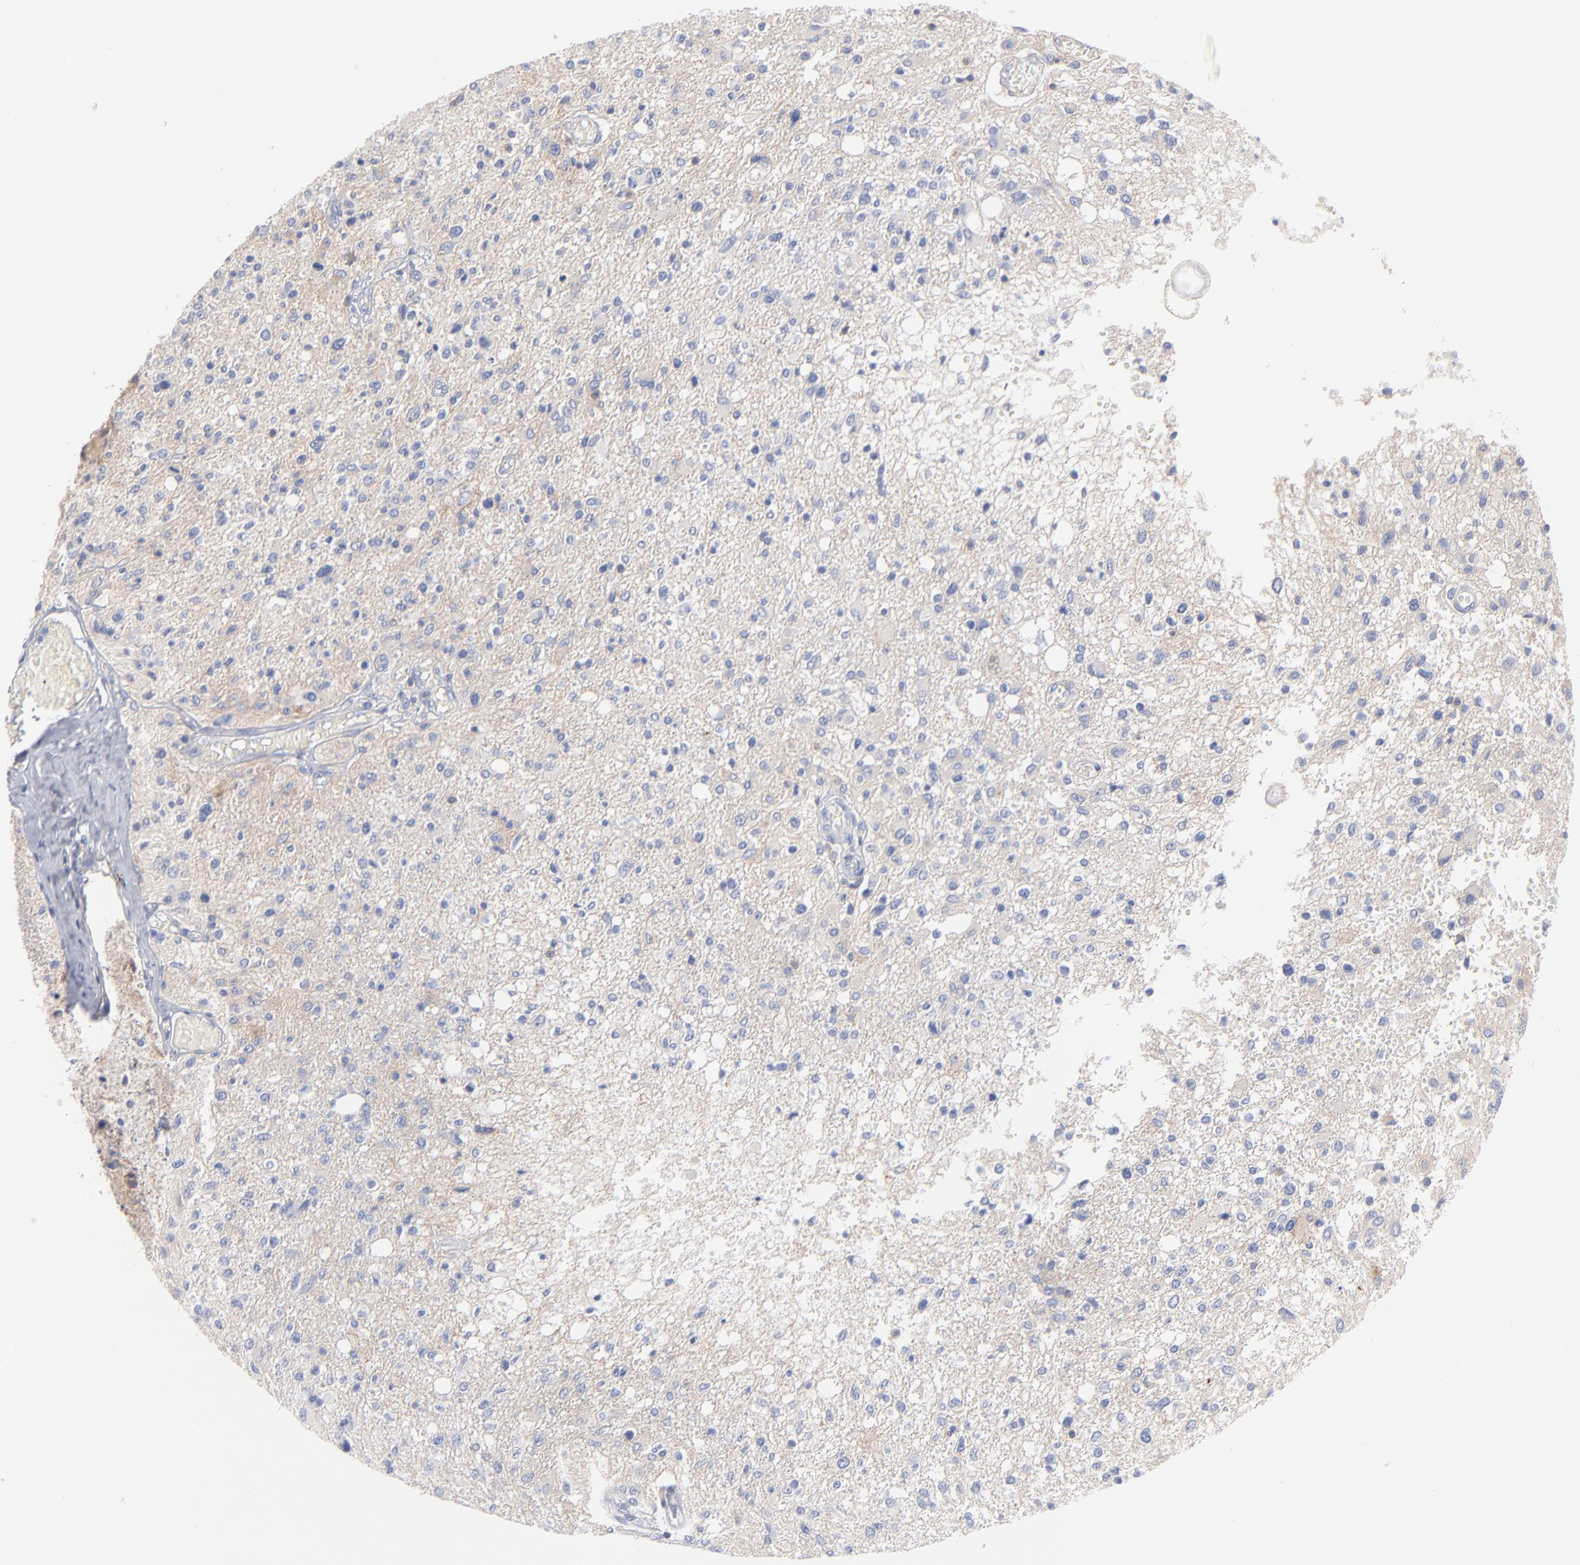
{"staining": {"intensity": "negative", "quantity": "none", "location": "none"}, "tissue": "glioma", "cell_type": "Tumor cells", "image_type": "cancer", "snomed": [{"axis": "morphology", "description": "Glioma, malignant, High grade"}, {"axis": "topography", "description": "Cerebral cortex"}], "caption": "Immunohistochemical staining of human malignant glioma (high-grade) reveals no significant expression in tumor cells.", "gene": "SEPTIN6", "patient": {"sex": "male", "age": 76}}